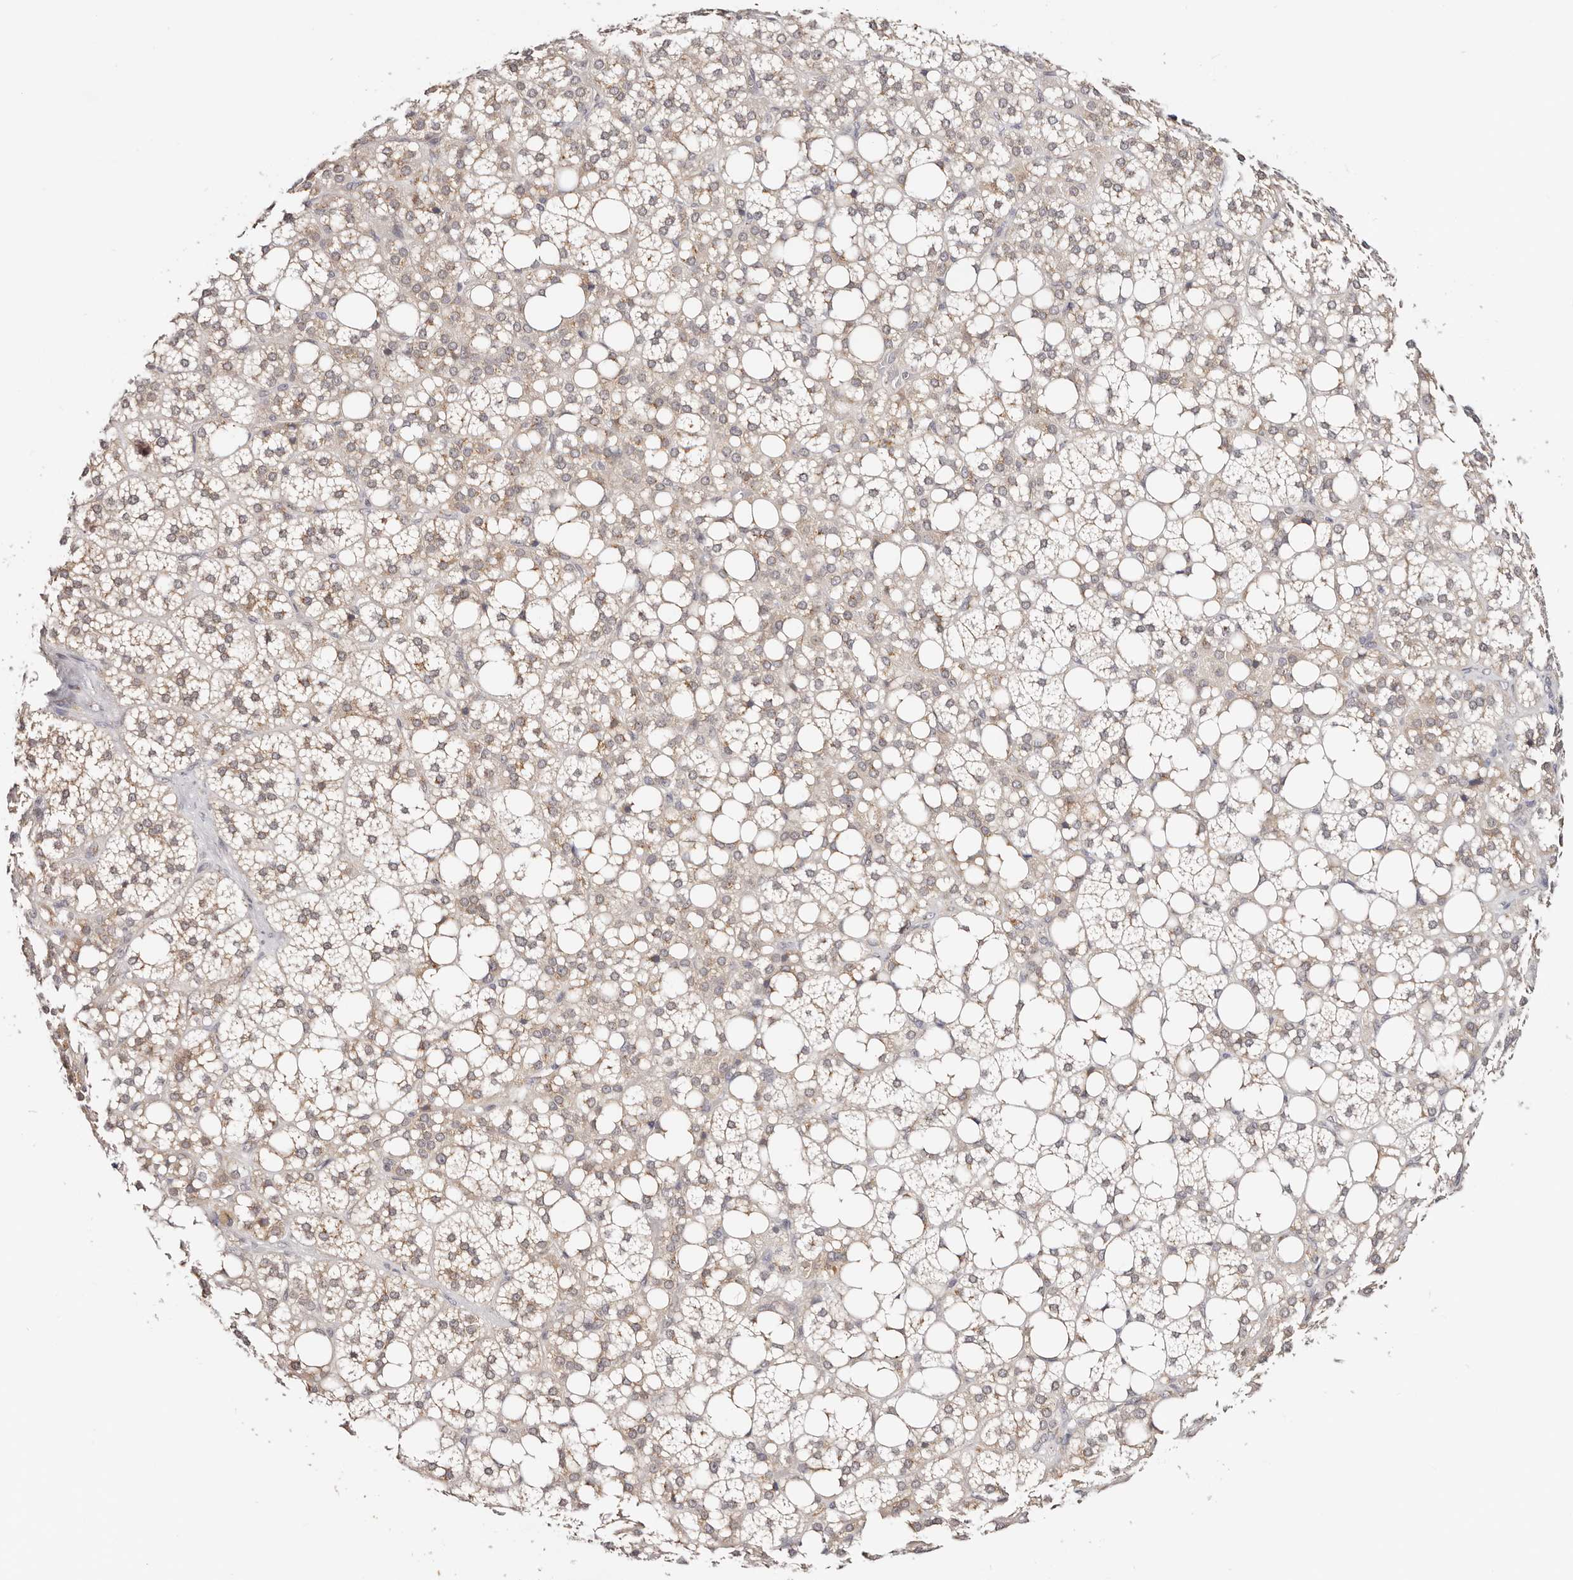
{"staining": {"intensity": "moderate", "quantity": "25%-75%", "location": "cytoplasmic/membranous"}, "tissue": "adrenal gland", "cell_type": "Glandular cells", "image_type": "normal", "snomed": [{"axis": "morphology", "description": "Normal tissue, NOS"}, {"axis": "topography", "description": "Adrenal gland"}], "caption": "An immunohistochemistry histopathology image of unremarkable tissue is shown. Protein staining in brown labels moderate cytoplasmic/membranous positivity in adrenal gland within glandular cells.", "gene": "VIPAS39", "patient": {"sex": "female", "age": 59}}